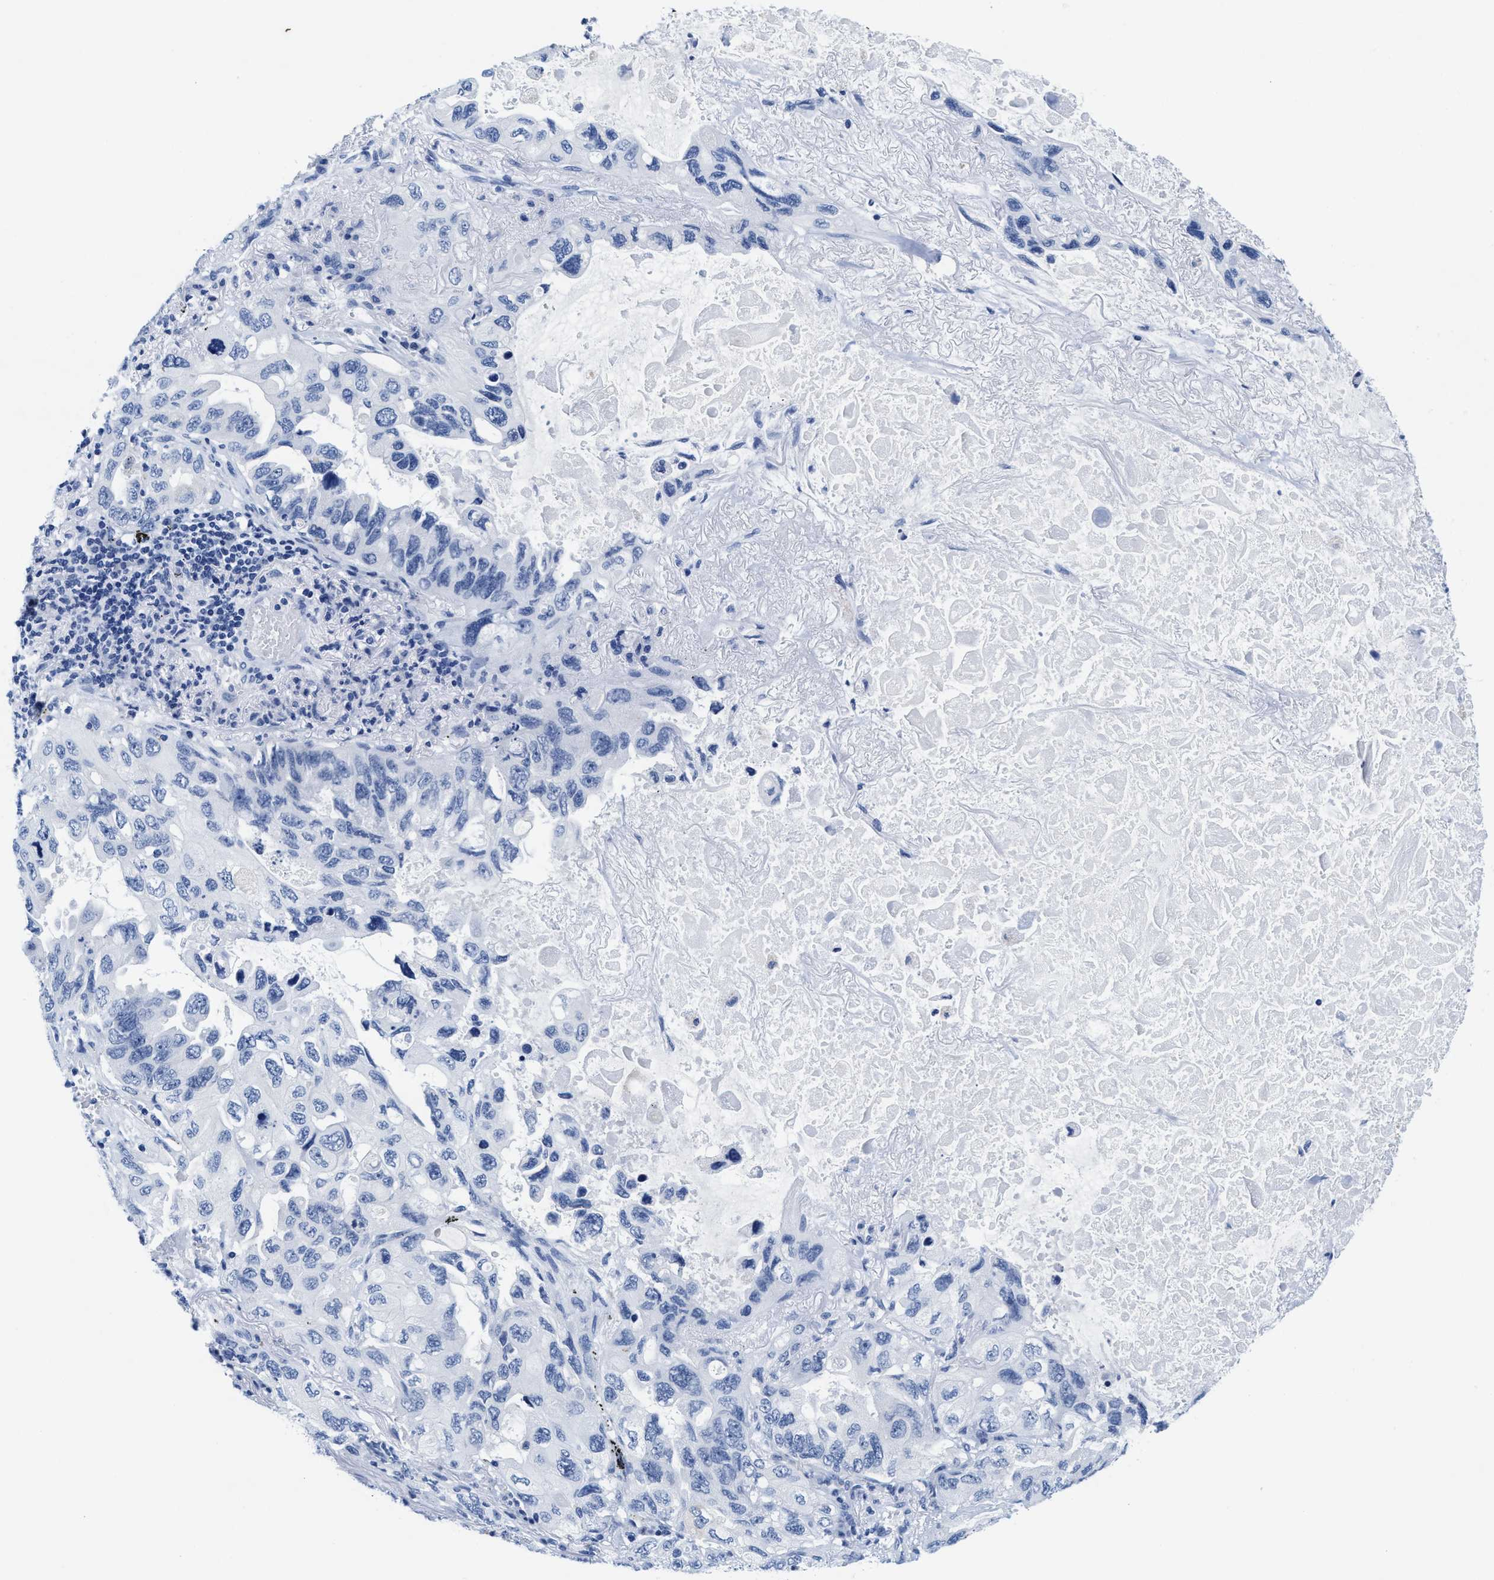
{"staining": {"intensity": "negative", "quantity": "none", "location": "none"}, "tissue": "lung cancer", "cell_type": "Tumor cells", "image_type": "cancer", "snomed": [{"axis": "morphology", "description": "Squamous cell carcinoma, NOS"}, {"axis": "topography", "description": "Lung"}], "caption": "This is a image of immunohistochemistry (IHC) staining of lung squamous cell carcinoma, which shows no positivity in tumor cells.", "gene": "TTC3", "patient": {"sex": "female", "age": 73}}